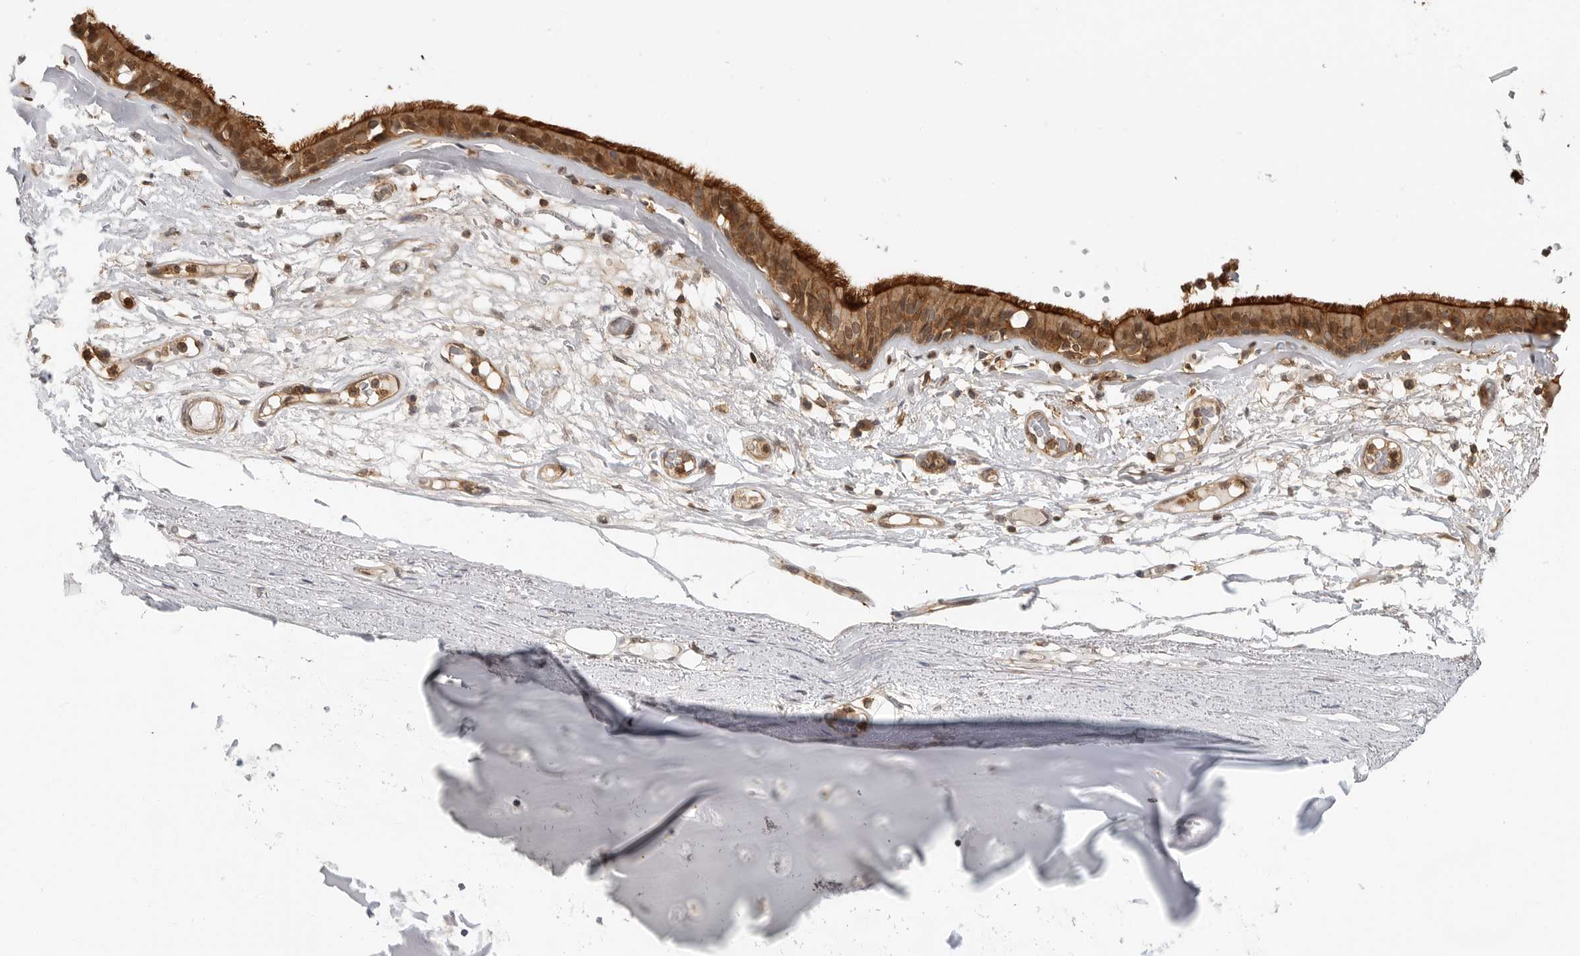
{"staining": {"intensity": "moderate", "quantity": "<25%", "location": "cytoplasmic/membranous"}, "tissue": "adipose tissue", "cell_type": "Adipocytes", "image_type": "normal", "snomed": [{"axis": "morphology", "description": "Normal tissue, NOS"}, {"axis": "topography", "description": "Cartilage tissue"}], "caption": "High-magnification brightfield microscopy of normal adipose tissue stained with DAB (brown) and counterstained with hematoxylin (blue). adipocytes exhibit moderate cytoplasmic/membranous positivity is appreciated in about<25% of cells. Nuclei are stained in blue.", "gene": "ANXA11", "patient": {"sex": "female", "age": 63}}